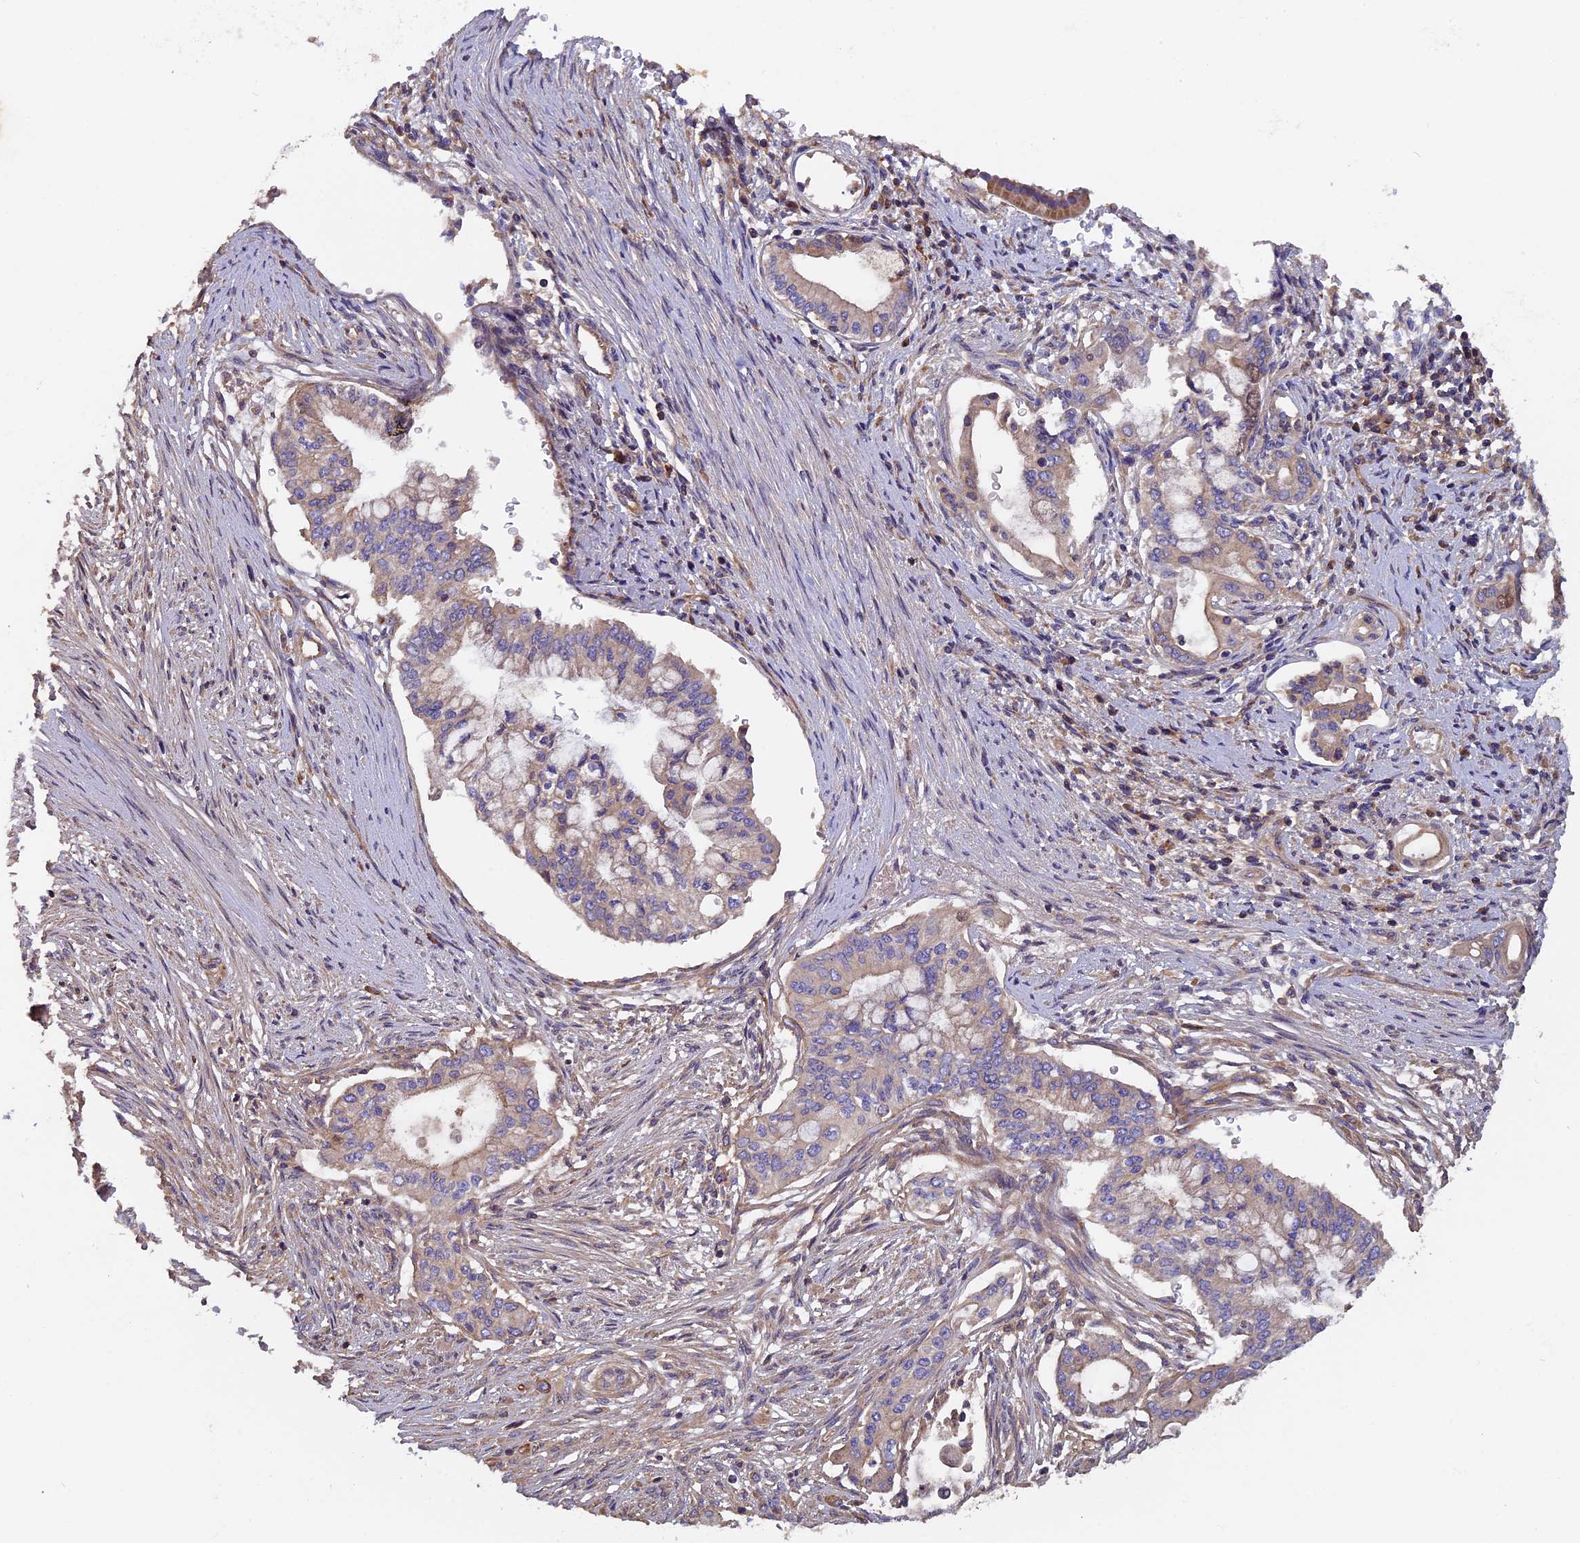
{"staining": {"intensity": "weak", "quantity": "<25%", "location": "cytoplasmic/membranous"}, "tissue": "pancreatic cancer", "cell_type": "Tumor cells", "image_type": "cancer", "snomed": [{"axis": "morphology", "description": "Adenocarcinoma, NOS"}, {"axis": "topography", "description": "Pancreas"}], "caption": "Pancreatic cancer was stained to show a protein in brown. There is no significant positivity in tumor cells.", "gene": "CCDC153", "patient": {"sex": "male", "age": 46}}